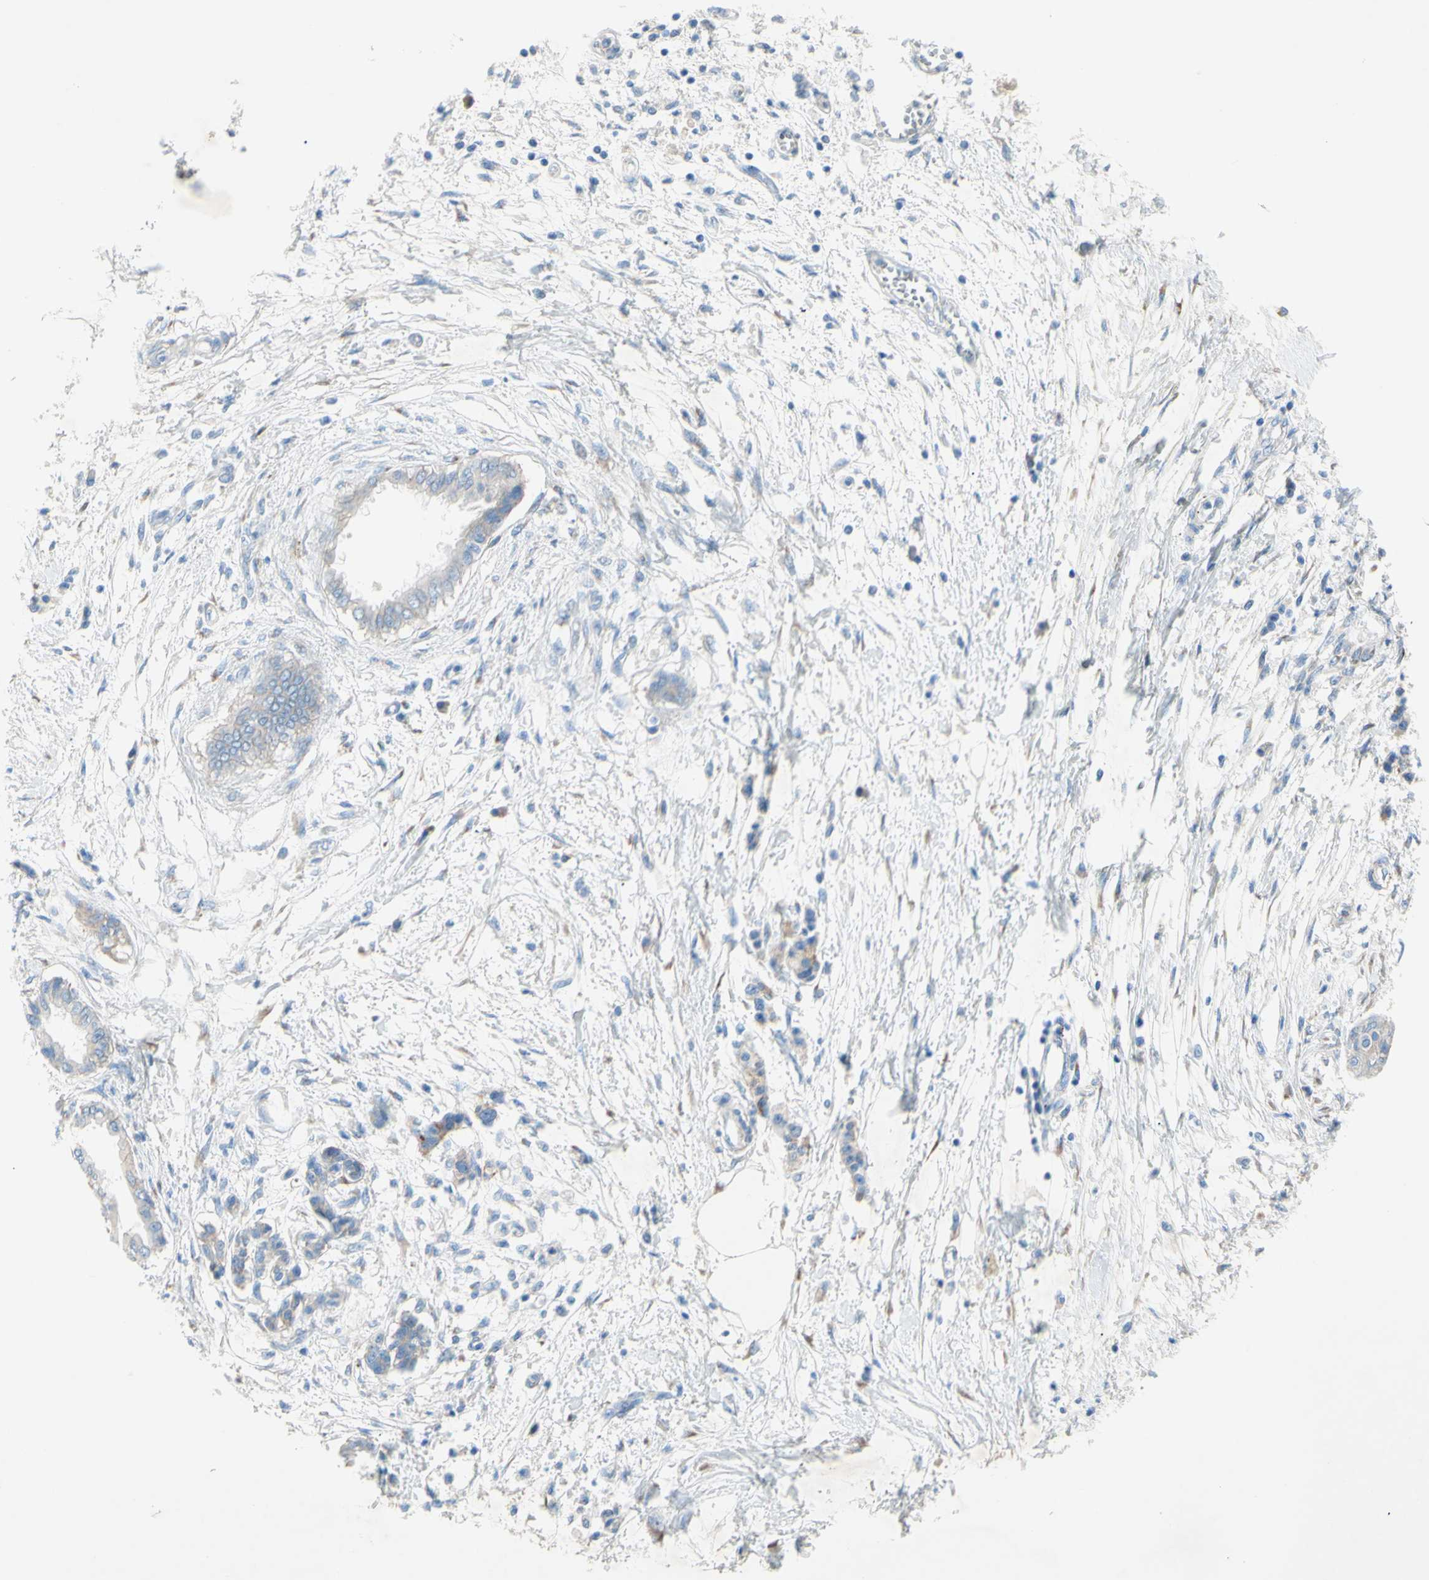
{"staining": {"intensity": "negative", "quantity": "none", "location": "none"}, "tissue": "pancreatic cancer", "cell_type": "Tumor cells", "image_type": "cancer", "snomed": [{"axis": "morphology", "description": "Adenocarcinoma, NOS"}, {"axis": "topography", "description": "Pancreas"}], "caption": "Immunohistochemical staining of human adenocarcinoma (pancreatic) shows no significant staining in tumor cells.", "gene": "TMIGD2", "patient": {"sex": "male", "age": 56}}